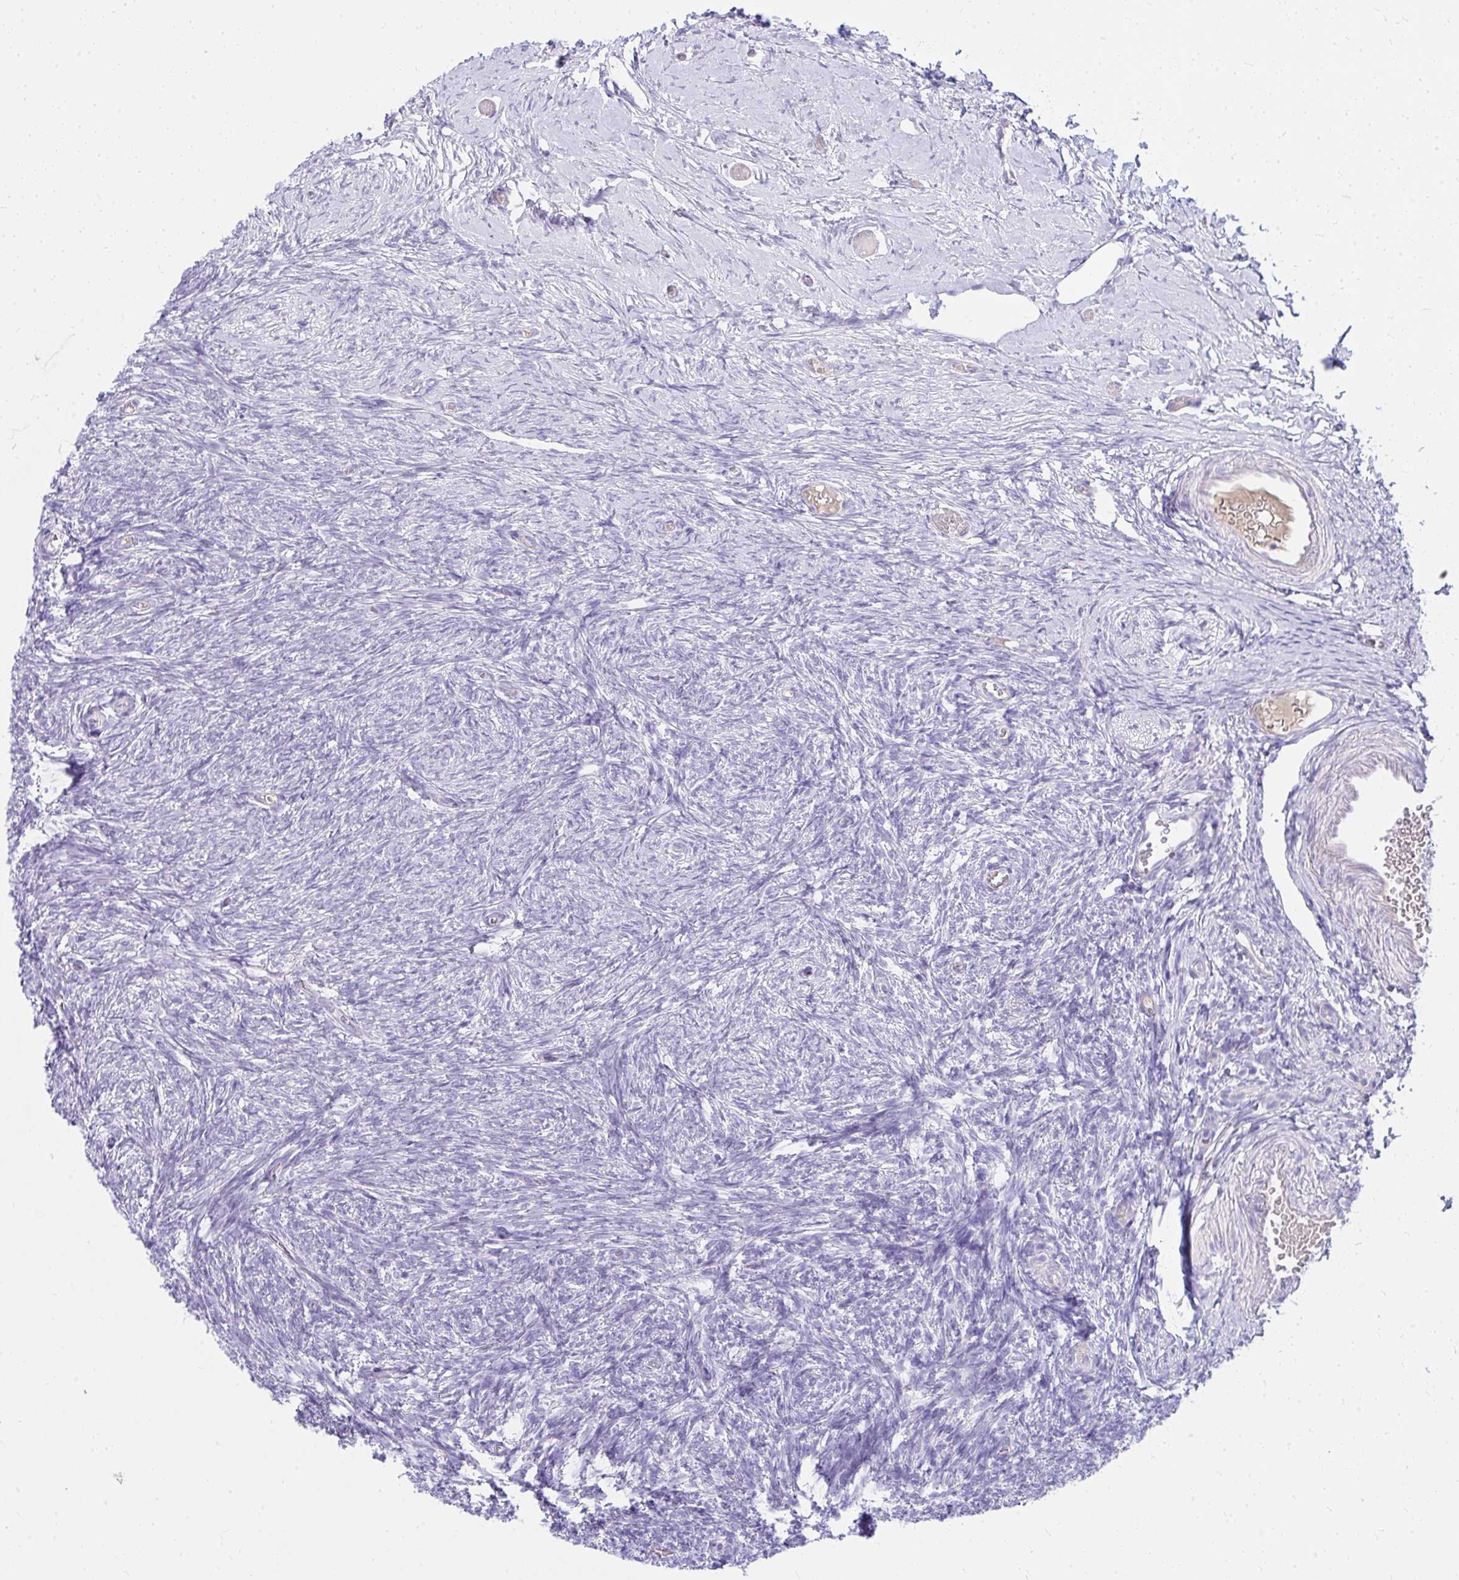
{"staining": {"intensity": "negative", "quantity": "none", "location": "none"}, "tissue": "ovary", "cell_type": "Follicle cells", "image_type": "normal", "snomed": [{"axis": "morphology", "description": "Normal tissue, NOS"}, {"axis": "topography", "description": "Ovary"}], "caption": "Immunohistochemical staining of normal human ovary exhibits no significant staining in follicle cells.", "gene": "LRRC36", "patient": {"sex": "female", "age": 39}}